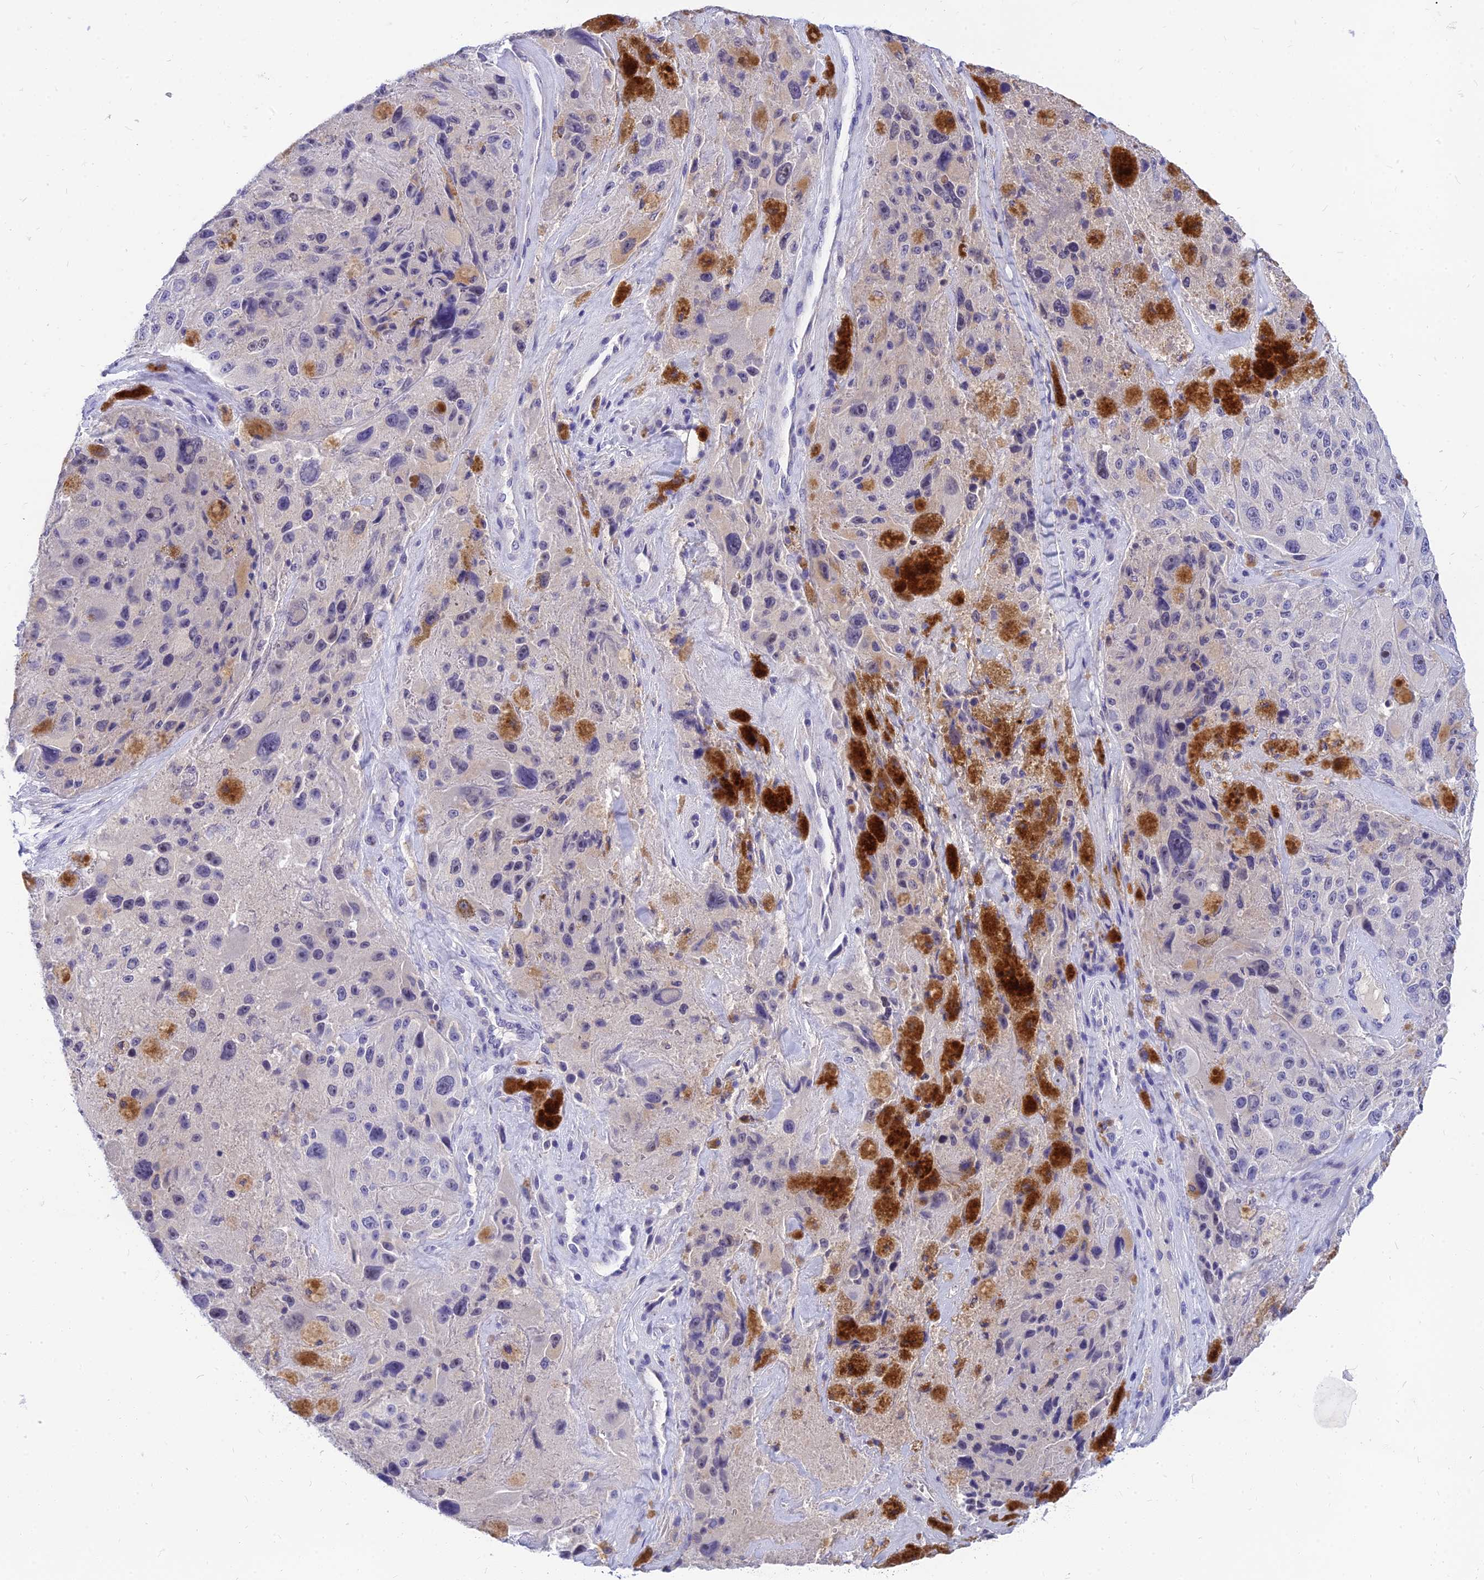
{"staining": {"intensity": "negative", "quantity": "none", "location": "none"}, "tissue": "melanoma", "cell_type": "Tumor cells", "image_type": "cancer", "snomed": [{"axis": "morphology", "description": "Malignant melanoma, Metastatic site"}, {"axis": "topography", "description": "Lymph node"}], "caption": "This is an immunohistochemistry micrograph of human melanoma. There is no staining in tumor cells.", "gene": "TMEM161B", "patient": {"sex": "male", "age": 62}}